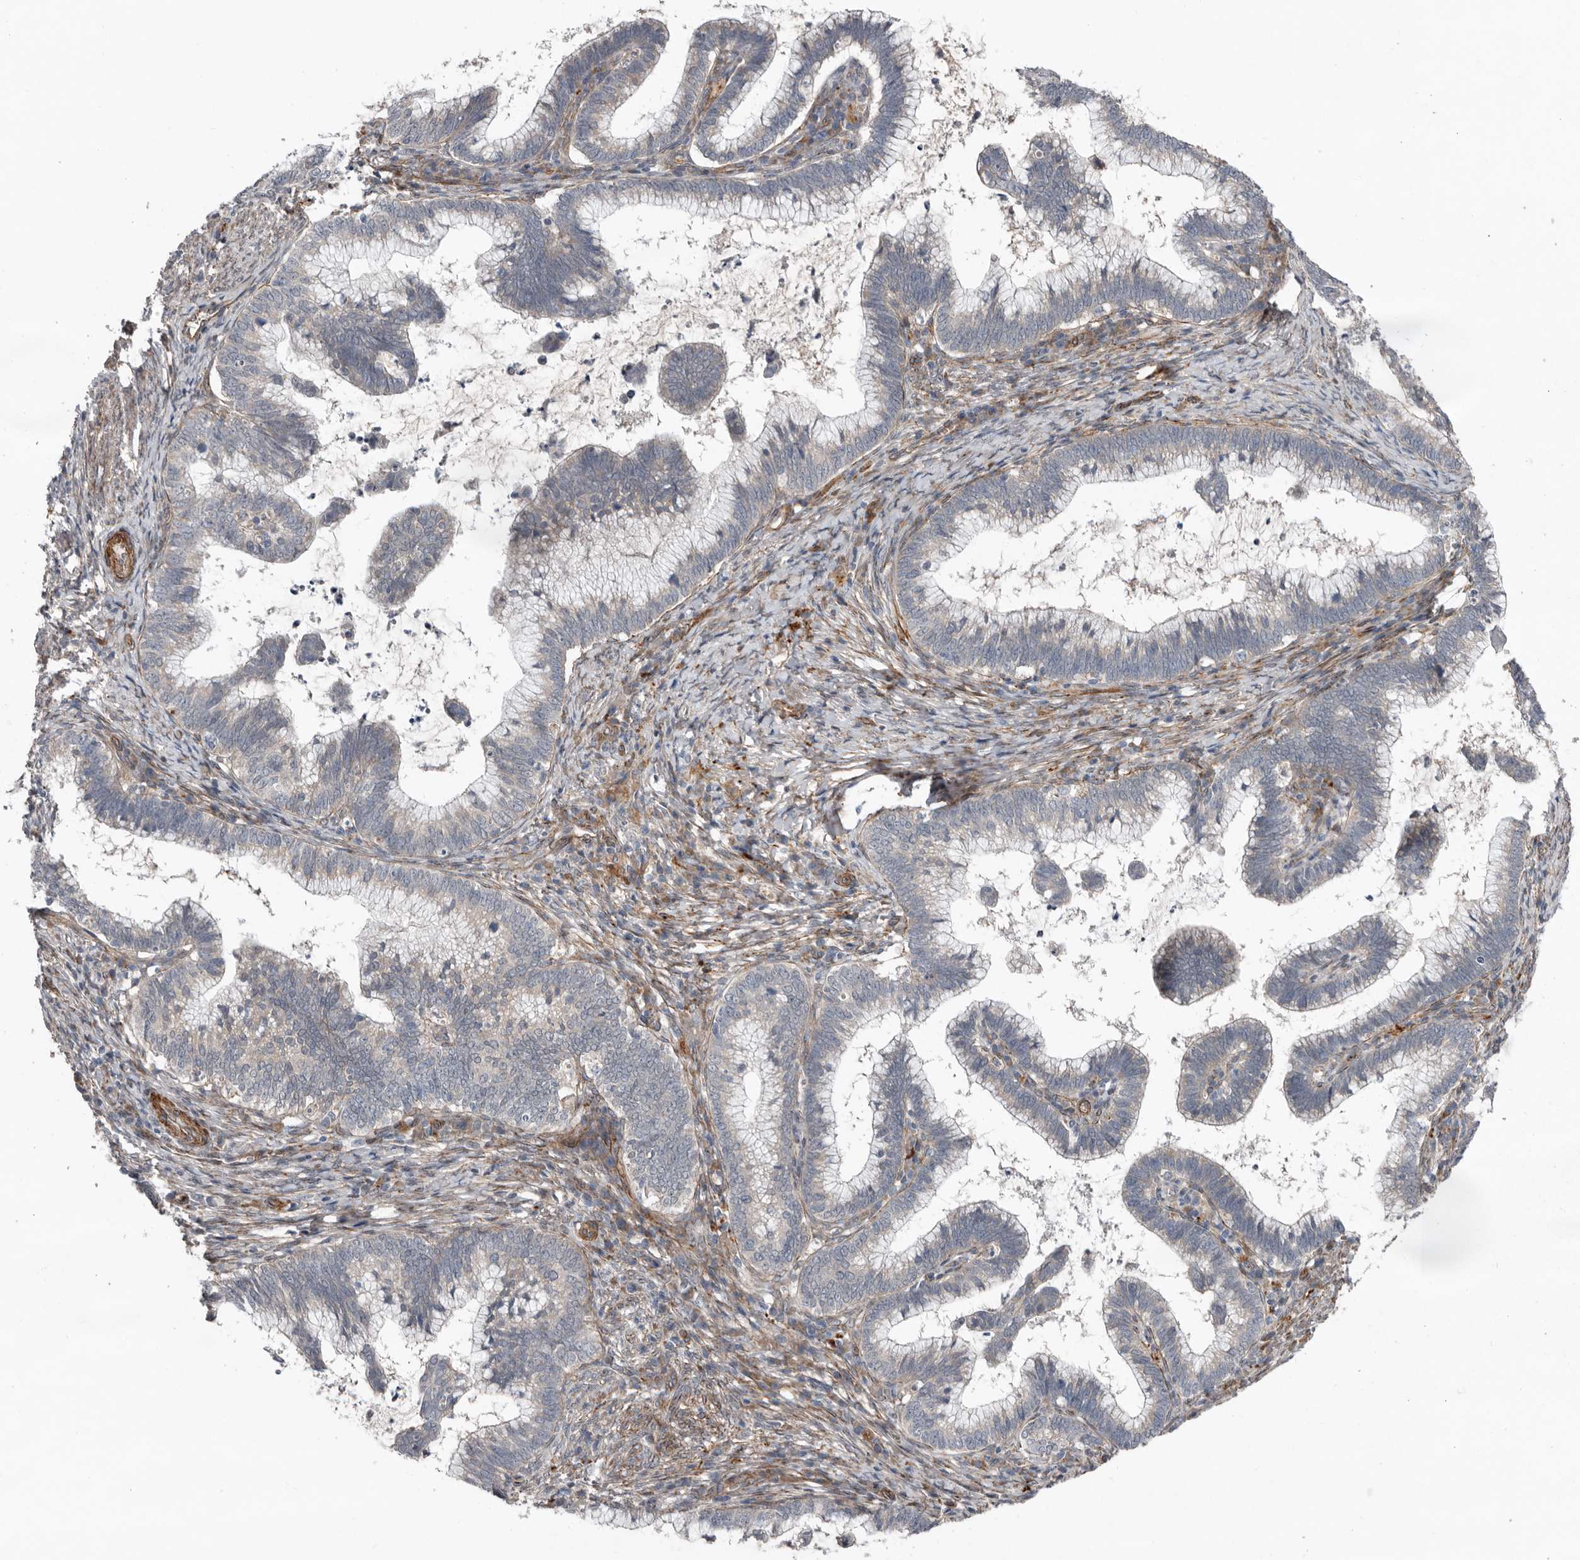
{"staining": {"intensity": "negative", "quantity": "none", "location": "none"}, "tissue": "cervical cancer", "cell_type": "Tumor cells", "image_type": "cancer", "snomed": [{"axis": "morphology", "description": "Adenocarcinoma, NOS"}, {"axis": "topography", "description": "Cervix"}], "caption": "Cervical cancer was stained to show a protein in brown. There is no significant staining in tumor cells. (IHC, brightfield microscopy, high magnification).", "gene": "RANBP17", "patient": {"sex": "female", "age": 36}}